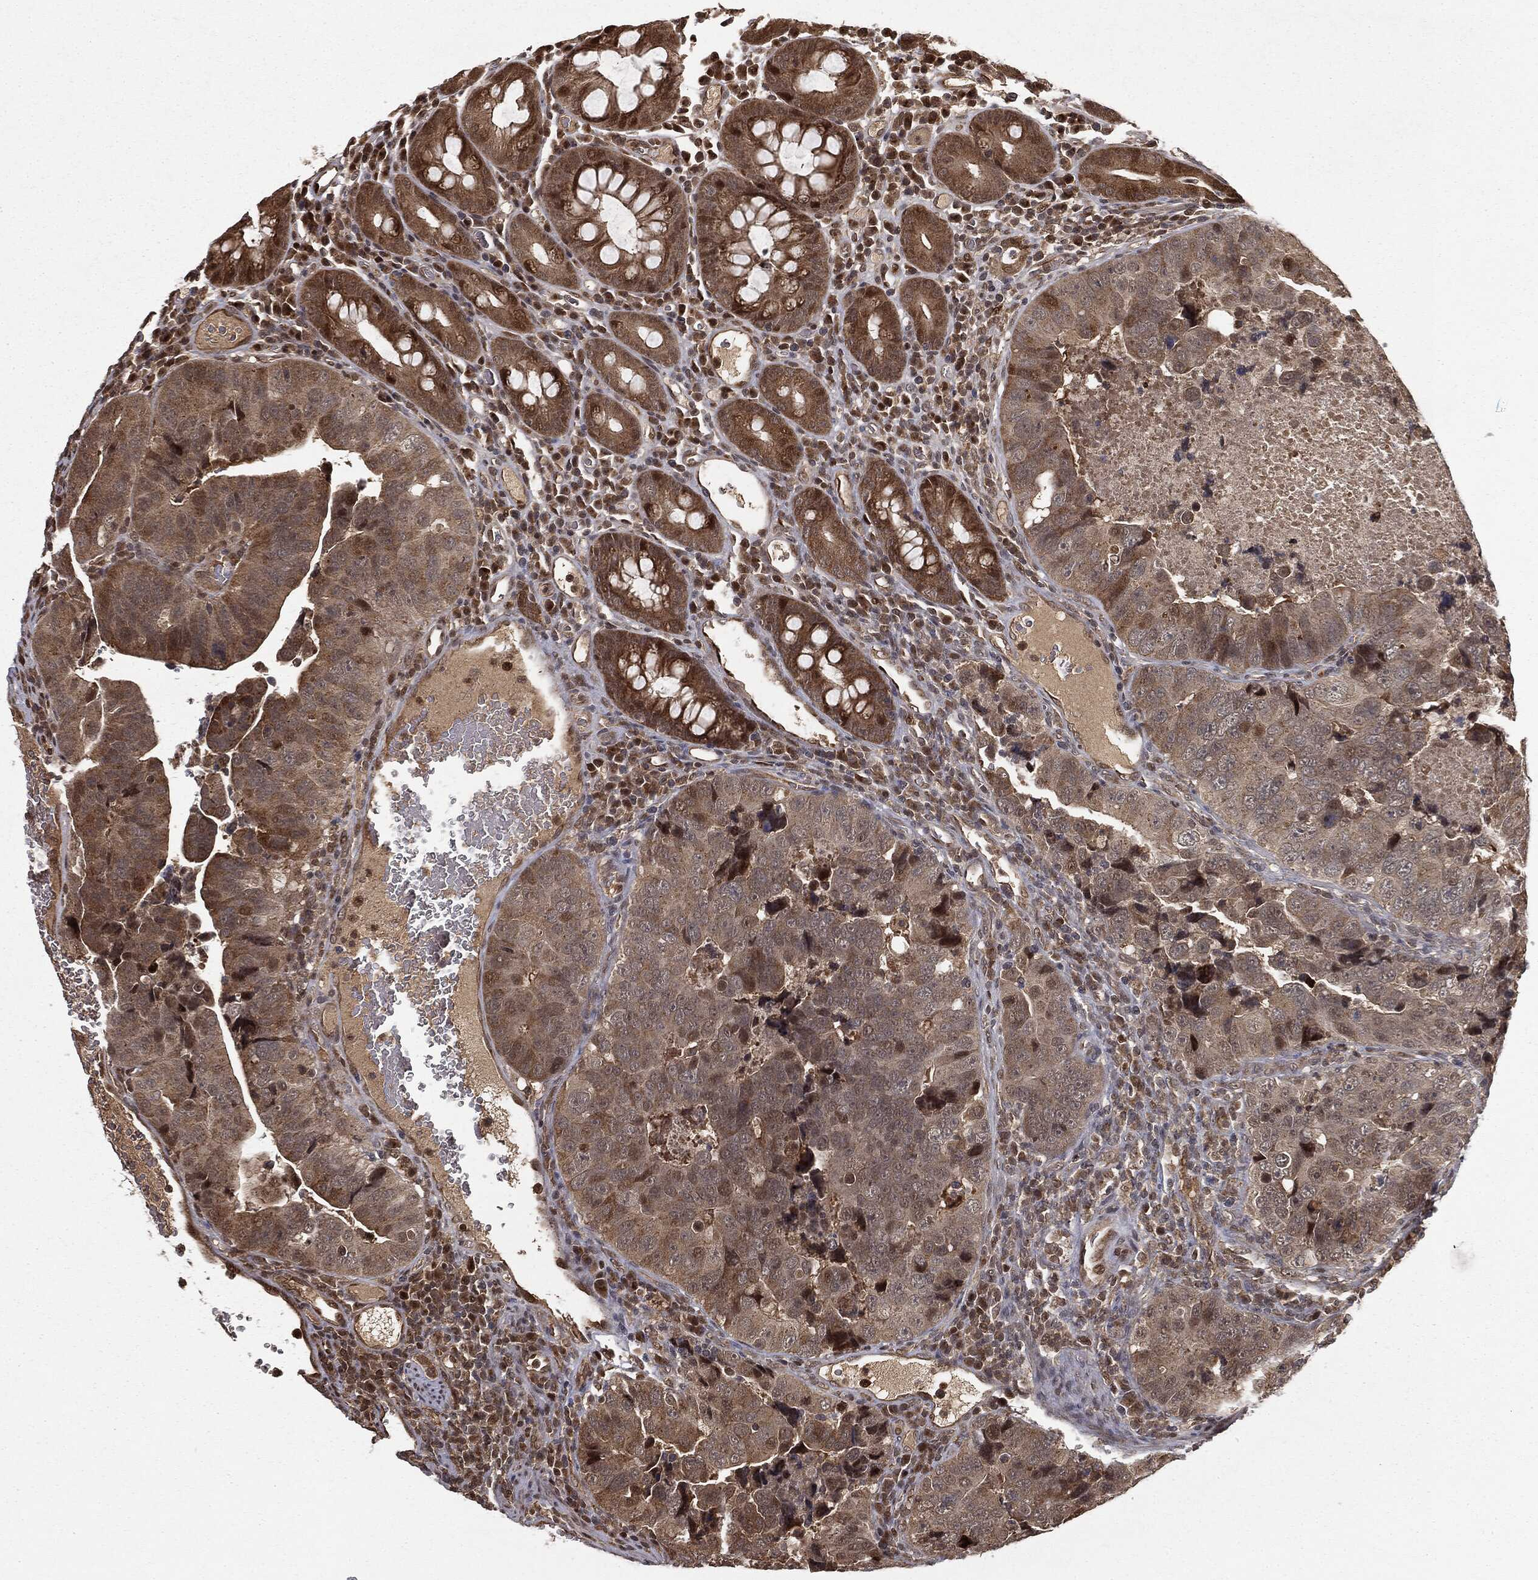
{"staining": {"intensity": "moderate", "quantity": "25%-75%", "location": "cytoplasmic/membranous"}, "tissue": "colorectal cancer", "cell_type": "Tumor cells", "image_type": "cancer", "snomed": [{"axis": "morphology", "description": "Adenocarcinoma, NOS"}, {"axis": "topography", "description": "Colon"}], "caption": "Tumor cells reveal moderate cytoplasmic/membranous expression in about 25%-75% of cells in colorectal cancer.", "gene": "ZNHIT6", "patient": {"sex": "female", "age": 72}}